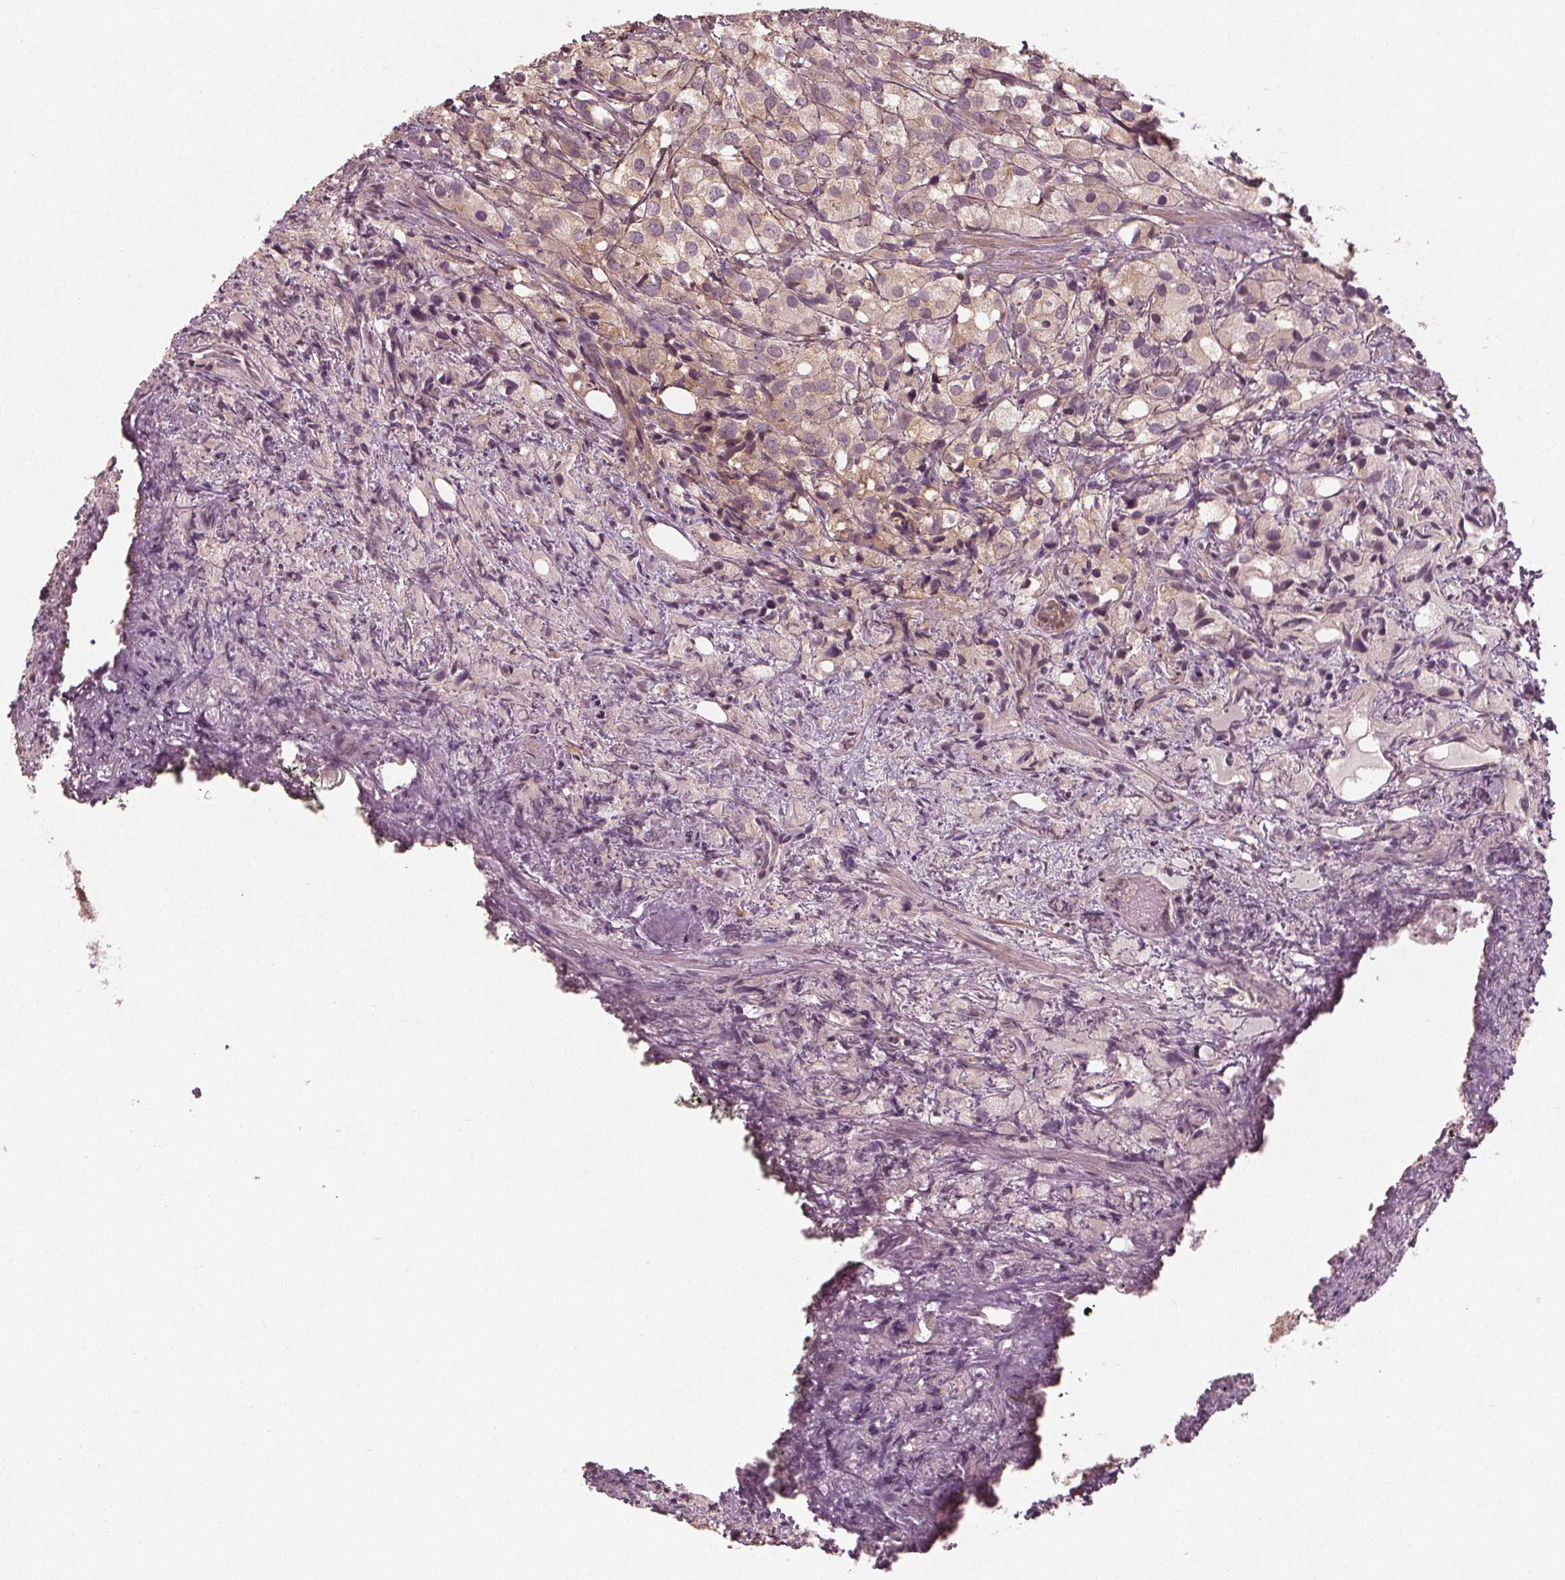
{"staining": {"intensity": "weak", "quantity": ">75%", "location": "cytoplasmic/membranous"}, "tissue": "prostate cancer", "cell_type": "Tumor cells", "image_type": "cancer", "snomed": [{"axis": "morphology", "description": "Adenocarcinoma, High grade"}, {"axis": "topography", "description": "Prostate"}], "caption": "IHC micrograph of neoplastic tissue: human prostate adenocarcinoma (high-grade) stained using immunohistochemistry exhibits low levels of weak protein expression localized specifically in the cytoplasmic/membranous of tumor cells, appearing as a cytoplasmic/membranous brown color.", "gene": "GNB2", "patient": {"sex": "male", "age": 86}}